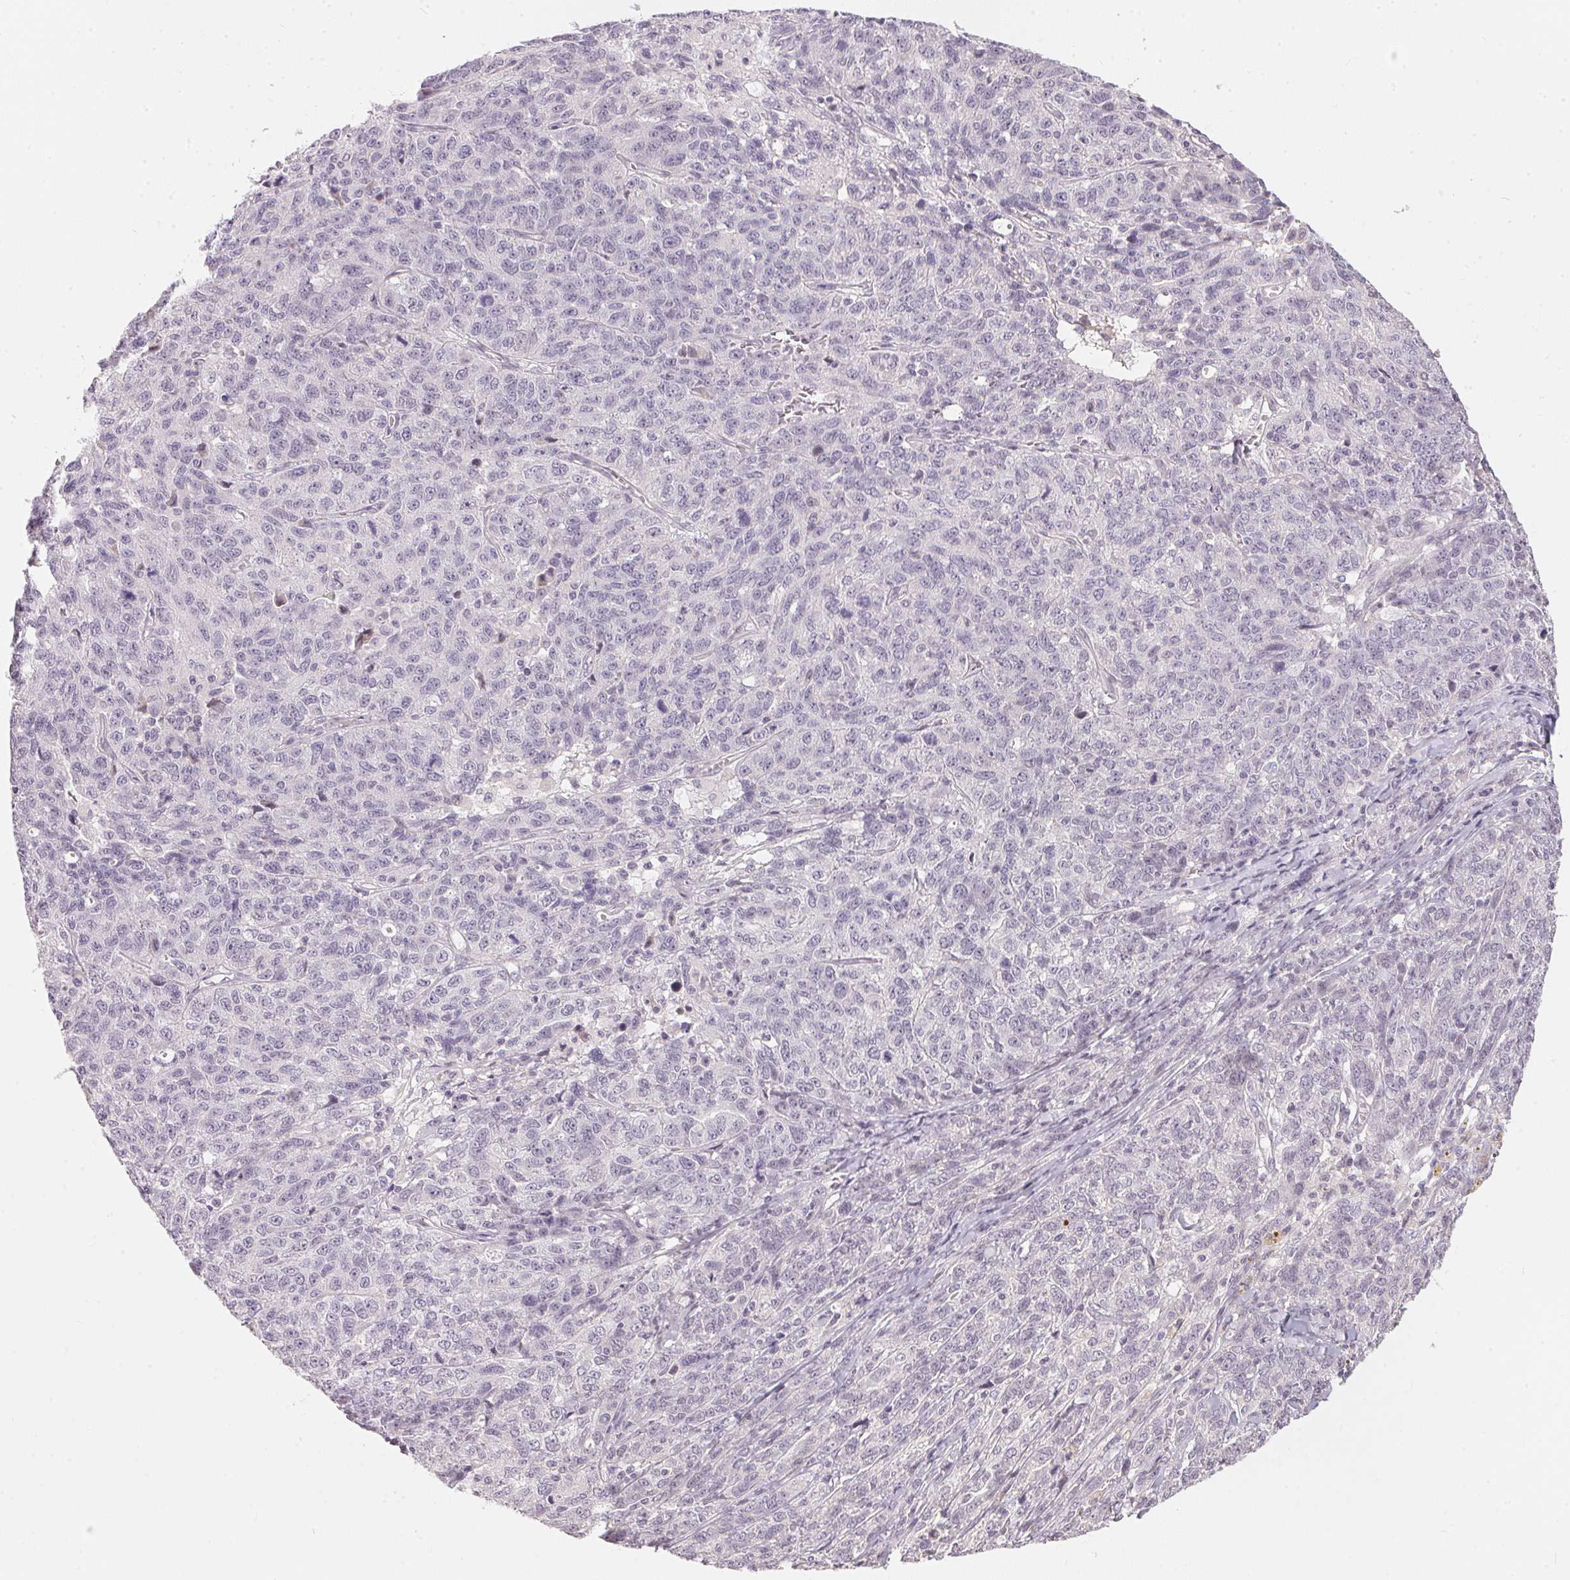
{"staining": {"intensity": "negative", "quantity": "none", "location": "none"}, "tissue": "ovarian cancer", "cell_type": "Tumor cells", "image_type": "cancer", "snomed": [{"axis": "morphology", "description": "Cystadenocarcinoma, serous, NOS"}, {"axis": "topography", "description": "Ovary"}], "caption": "Micrograph shows no protein expression in tumor cells of serous cystadenocarcinoma (ovarian) tissue.", "gene": "GDAP1L1", "patient": {"sex": "female", "age": 71}}